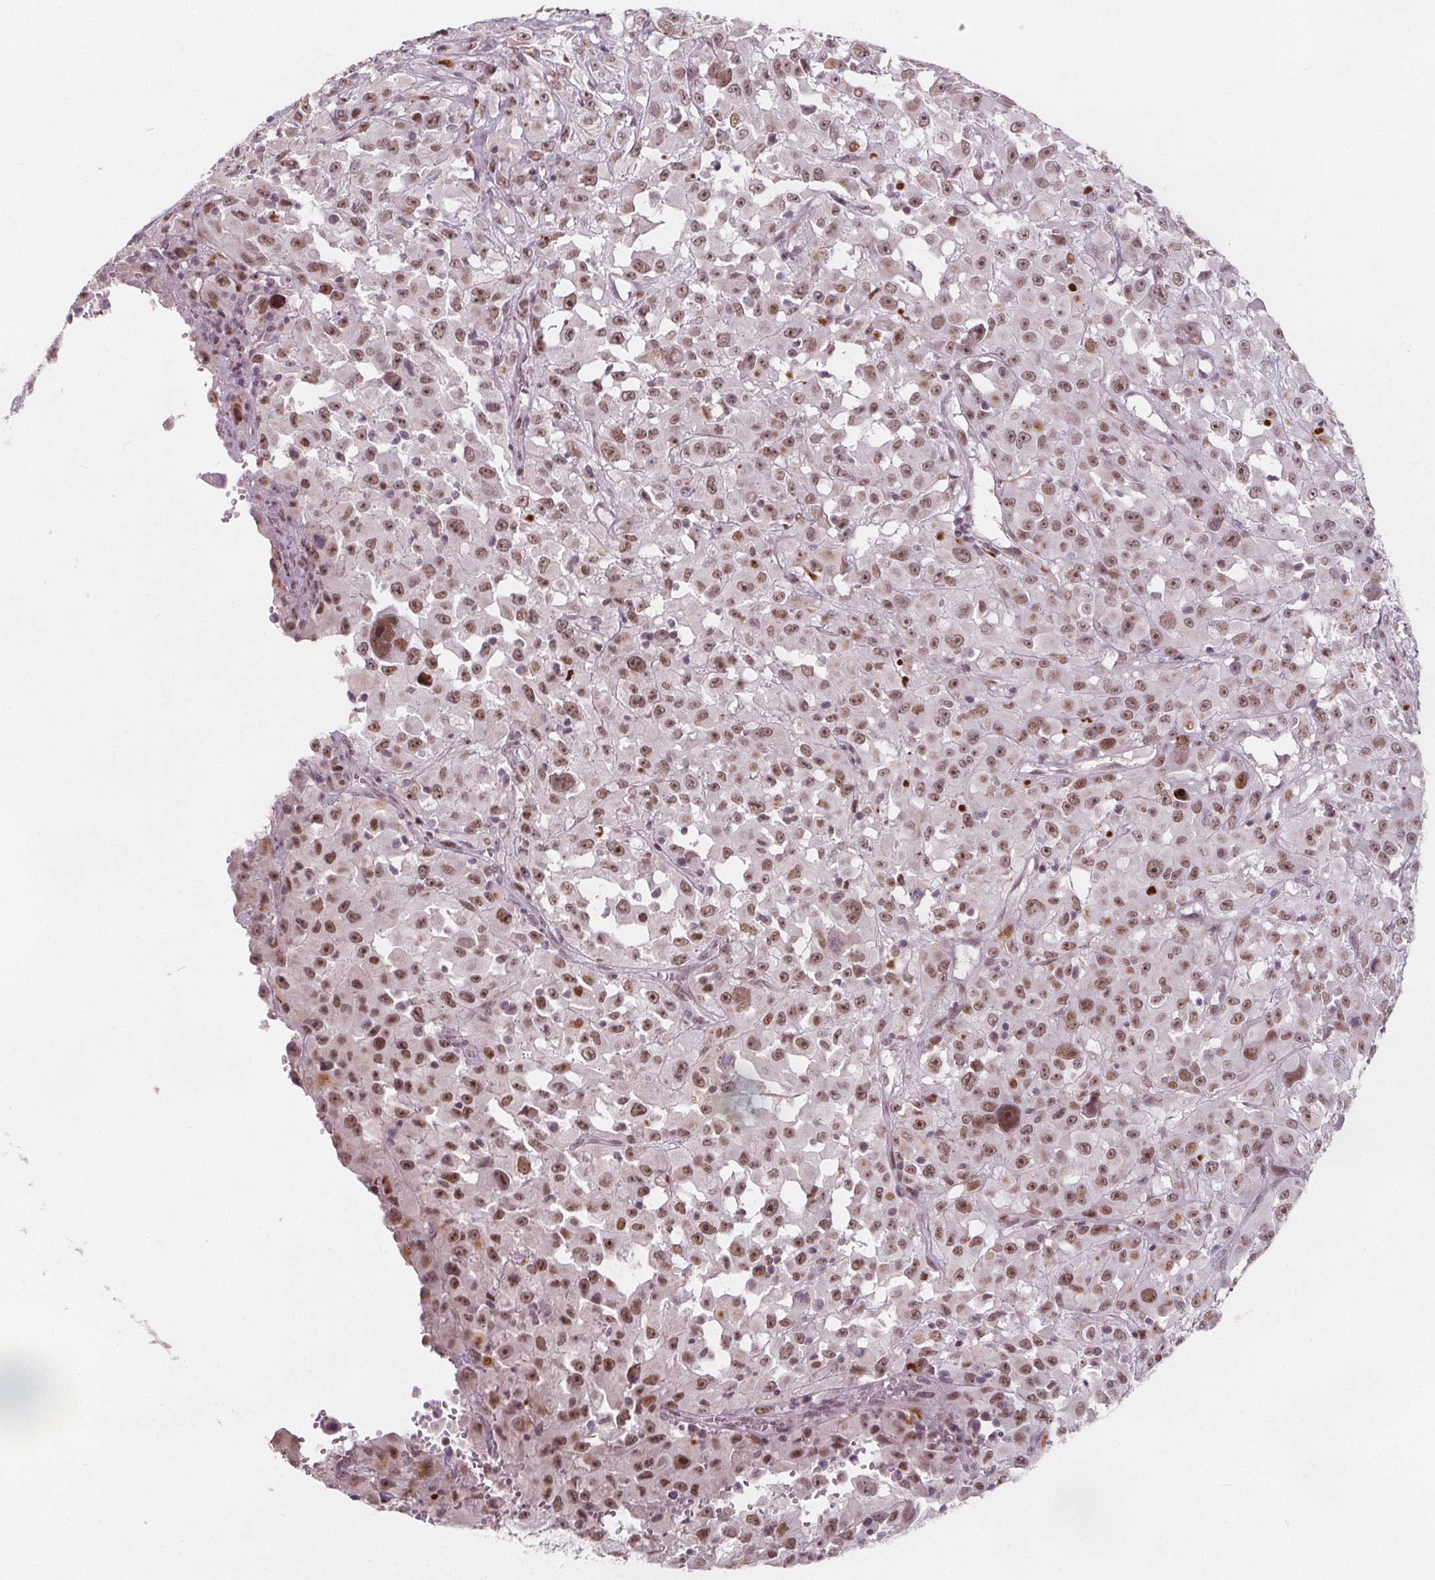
{"staining": {"intensity": "moderate", "quantity": "25%-75%", "location": "nuclear"}, "tissue": "melanoma", "cell_type": "Tumor cells", "image_type": "cancer", "snomed": [{"axis": "morphology", "description": "Malignant melanoma, Metastatic site"}, {"axis": "topography", "description": "Soft tissue"}], "caption": "Immunohistochemistry (DAB) staining of melanoma shows moderate nuclear protein staining in about 25%-75% of tumor cells.", "gene": "TAF6L", "patient": {"sex": "male", "age": 50}}